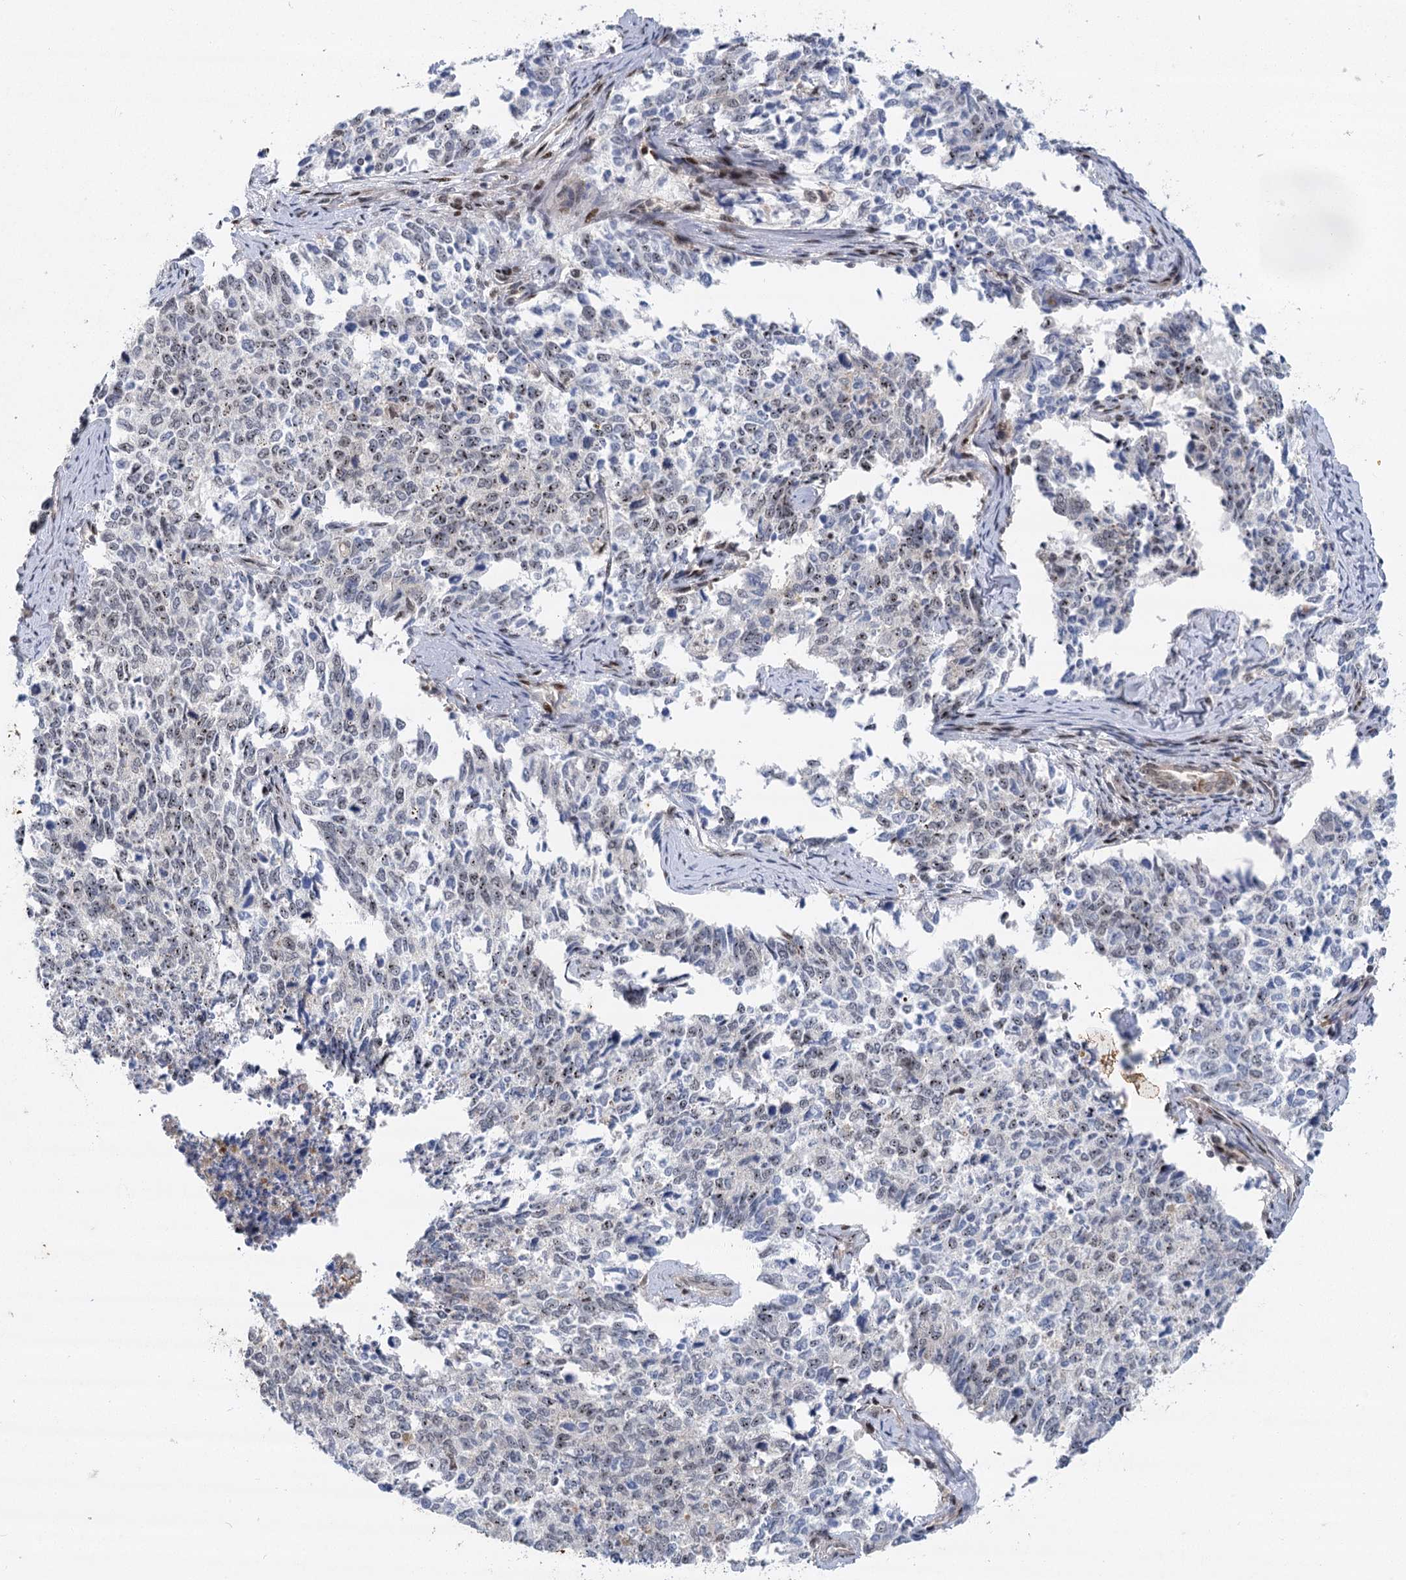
{"staining": {"intensity": "weak", "quantity": "<25%", "location": "nuclear"}, "tissue": "cervical cancer", "cell_type": "Tumor cells", "image_type": "cancer", "snomed": [{"axis": "morphology", "description": "Squamous cell carcinoma, NOS"}, {"axis": "topography", "description": "Cervix"}], "caption": "This micrograph is of cervical cancer (squamous cell carcinoma) stained with immunohistochemistry to label a protein in brown with the nuclei are counter-stained blue. There is no positivity in tumor cells. (Stains: DAB immunohistochemistry (IHC) with hematoxylin counter stain, Microscopy: brightfield microscopy at high magnification).", "gene": "IL11RA", "patient": {"sex": "female", "age": 63}}